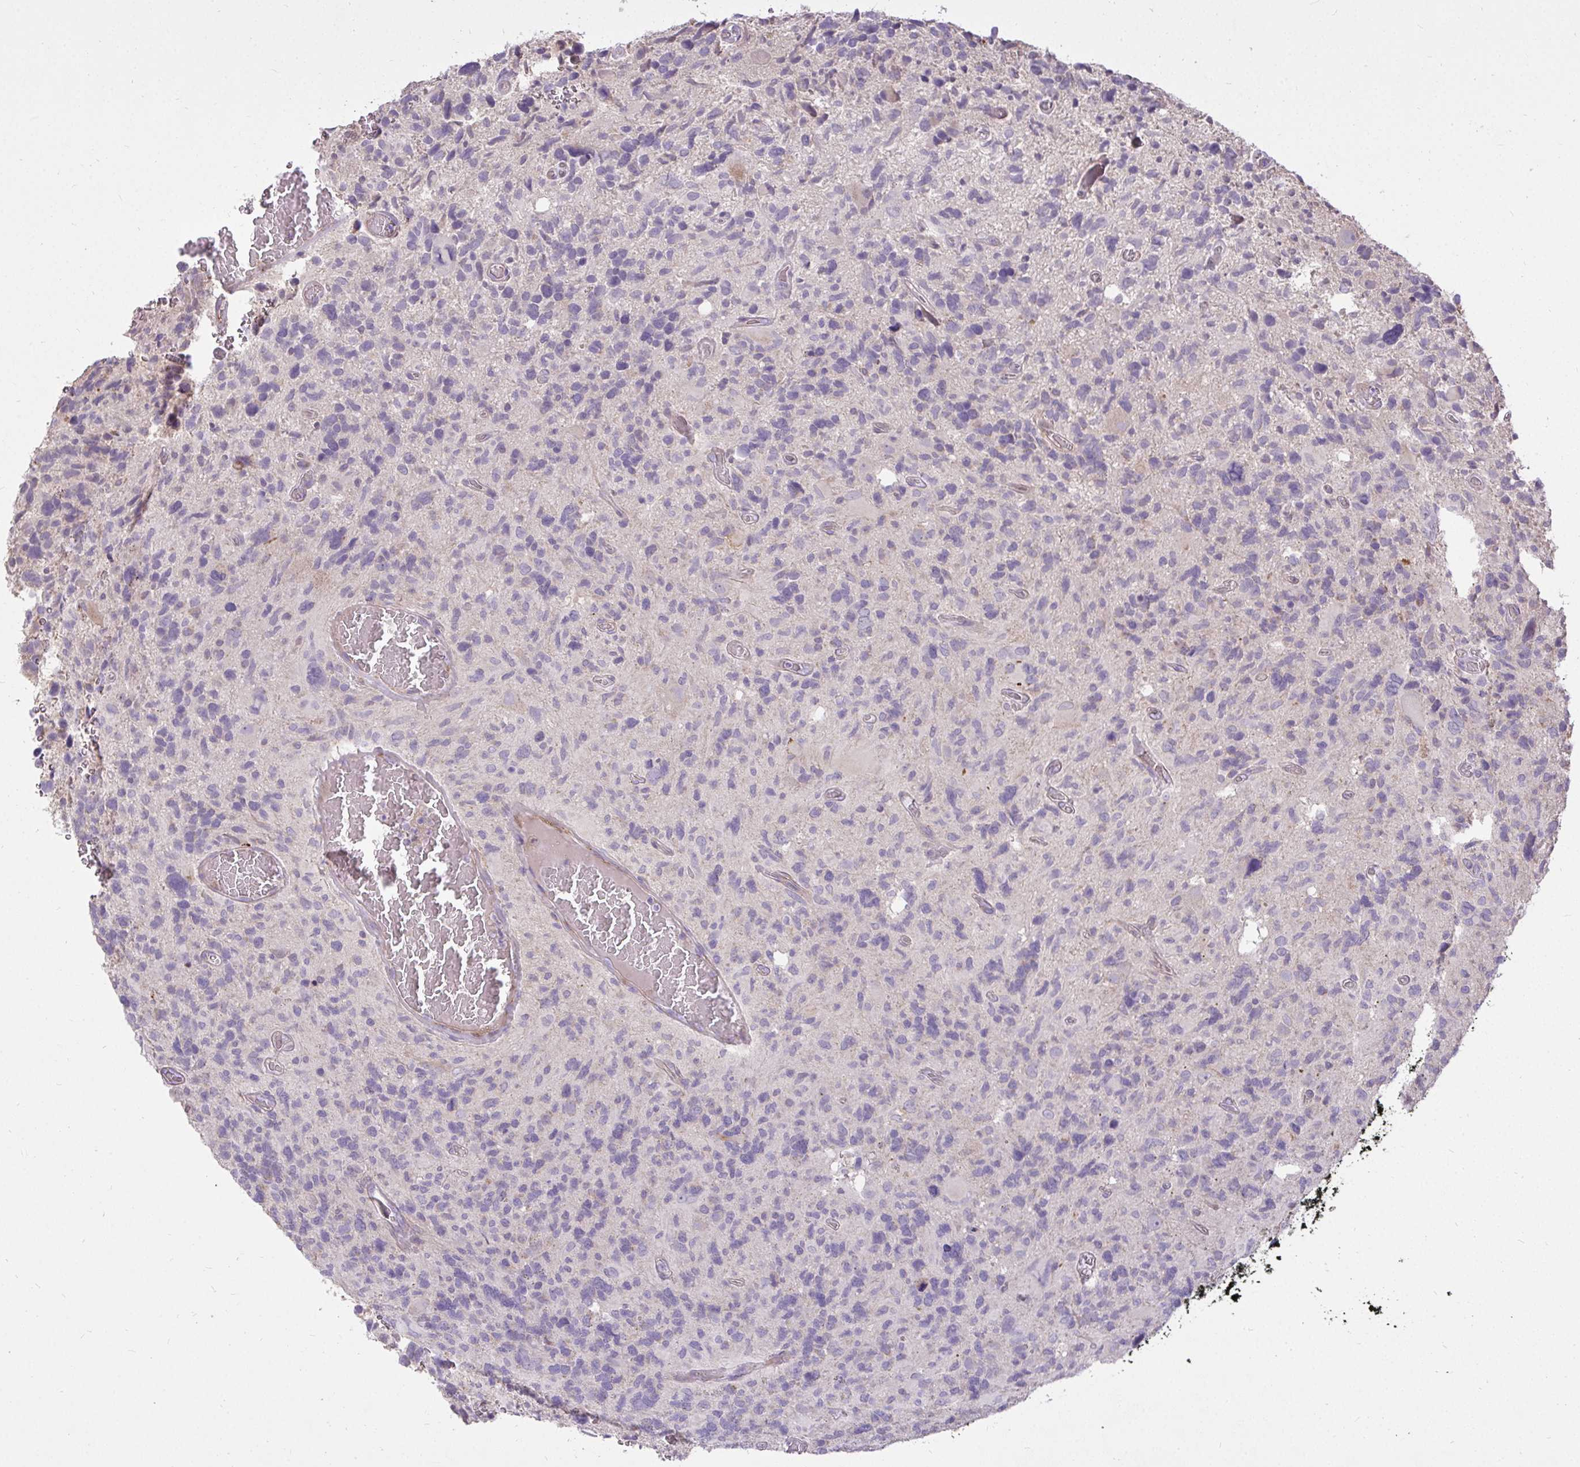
{"staining": {"intensity": "negative", "quantity": "none", "location": "none"}, "tissue": "glioma", "cell_type": "Tumor cells", "image_type": "cancer", "snomed": [{"axis": "morphology", "description": "Glioma, malignant, High grade"}, {"axis": "topography", "description": "Brain"}], "caption": "Glioma stained for a protein using immunohistochemistry displays no positivity tumor cells.", "gene": "STRIP1", "patient": {"sex": "male", "age": 49}}